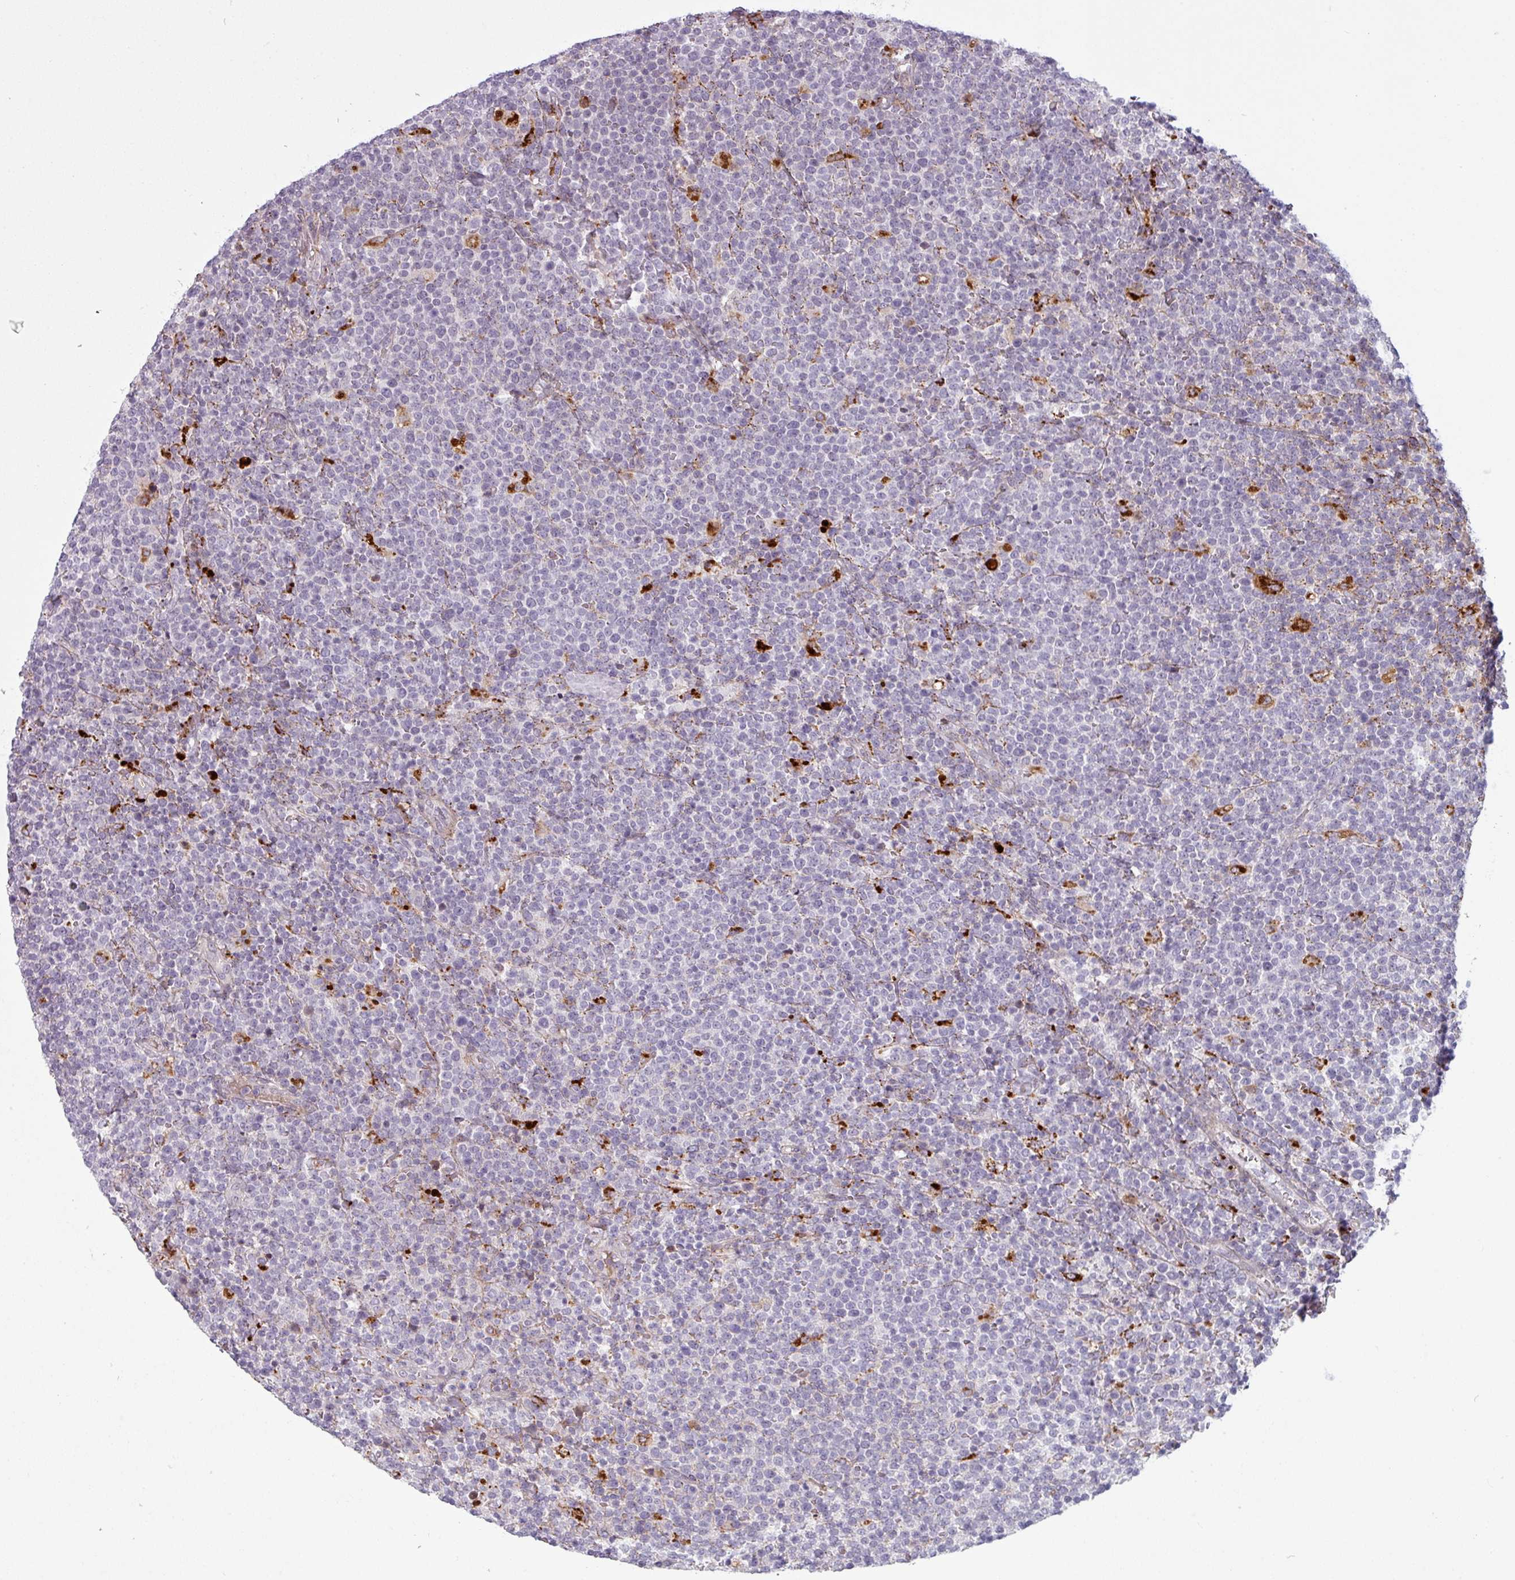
{"staining": {"intensity": "negative", "quantity": "none", "location": "none"}, "tissue": "lymphoma", "cell_type": "Tumor cells", "image_type": "cancer", "snomed": [{"axis": "morphology", "description": "Malignant lymphoma, non-Hodgkin's type, High grade"}, {"axis": "topography", "description": "Lymph node"}], "caption": "A high-resolution image shows IHC staining of high-grade malignant lymphoma, non-Hodgkin's type, which reveals no significant expression in tumor cells.", "gene": "MAP7D2", "patient": {"sex": "male", "age": 61}}